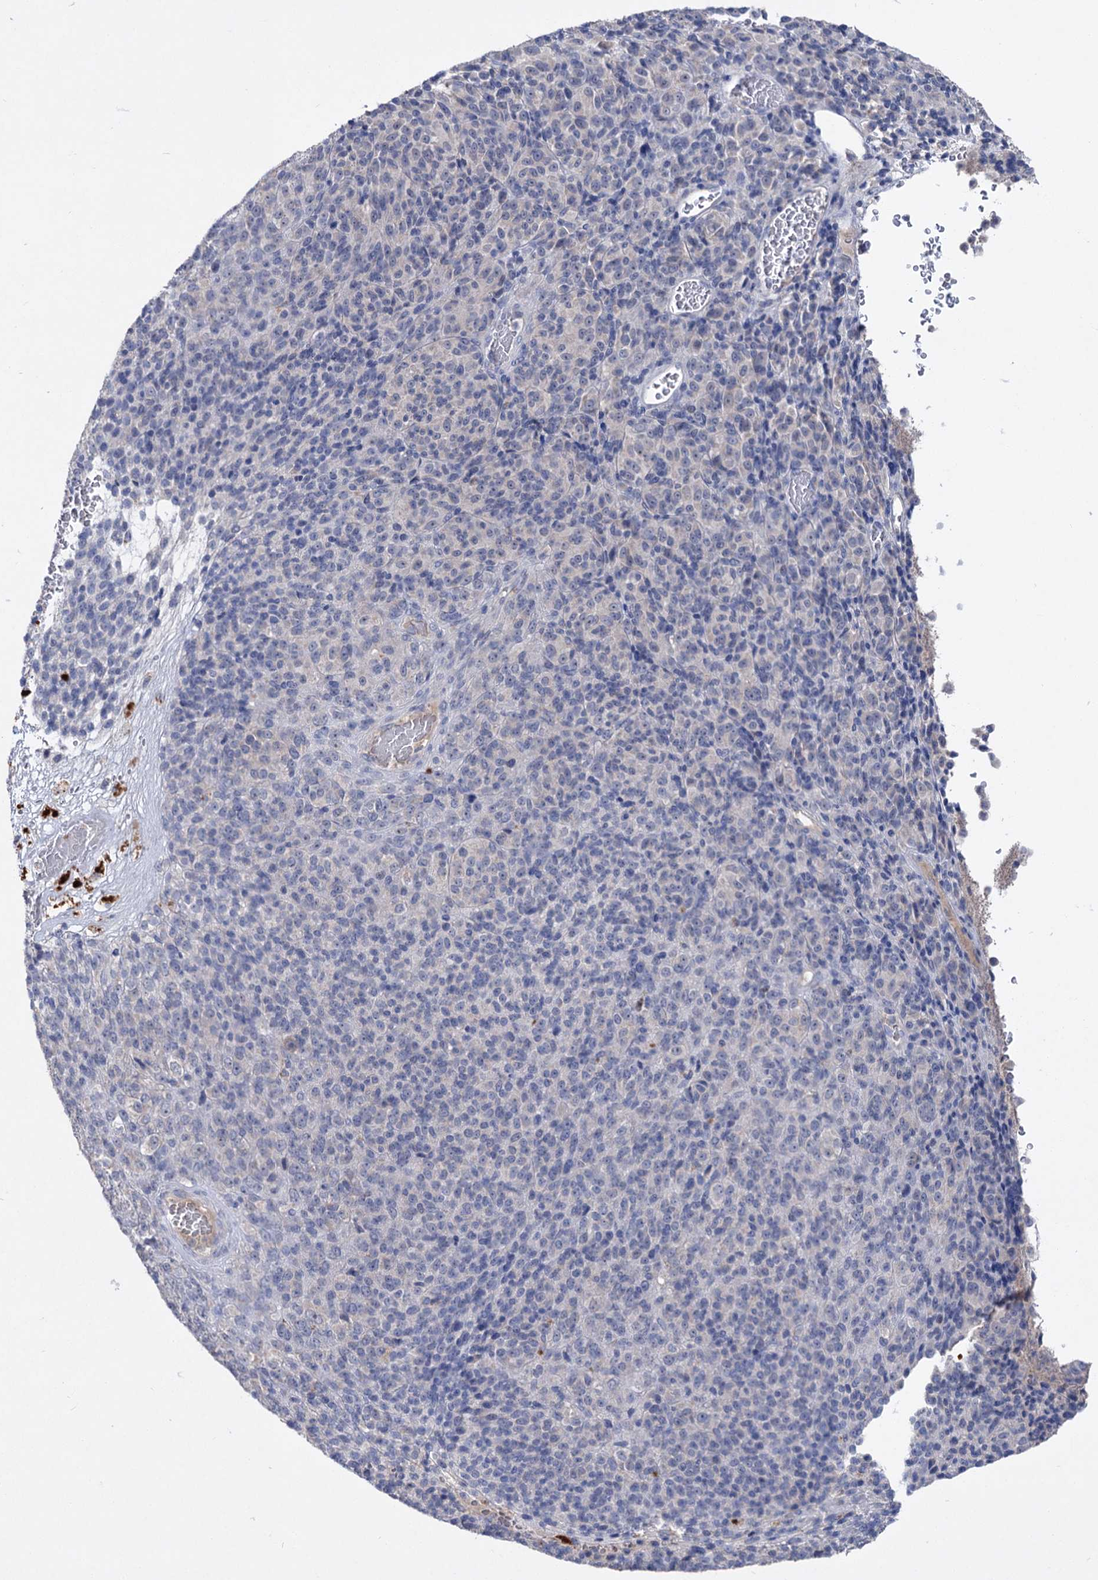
{"staining": {"intensity": "negative", "quantity": "none", "location": "none"}, "tissue": "melanoma", "cell_type": "Tumor cells", "image_type": "cancer", "snomed": [{"axis": "morphology", "description": "Malignant melanoma, Metastatic site"}, {"axis": "topography", "description": "Brain"}], "caption": "The image exhibits no staining of tumor cells in melanoma.", "gene": "ATP4A", "patient": {"sex": "female", "age": 56}}